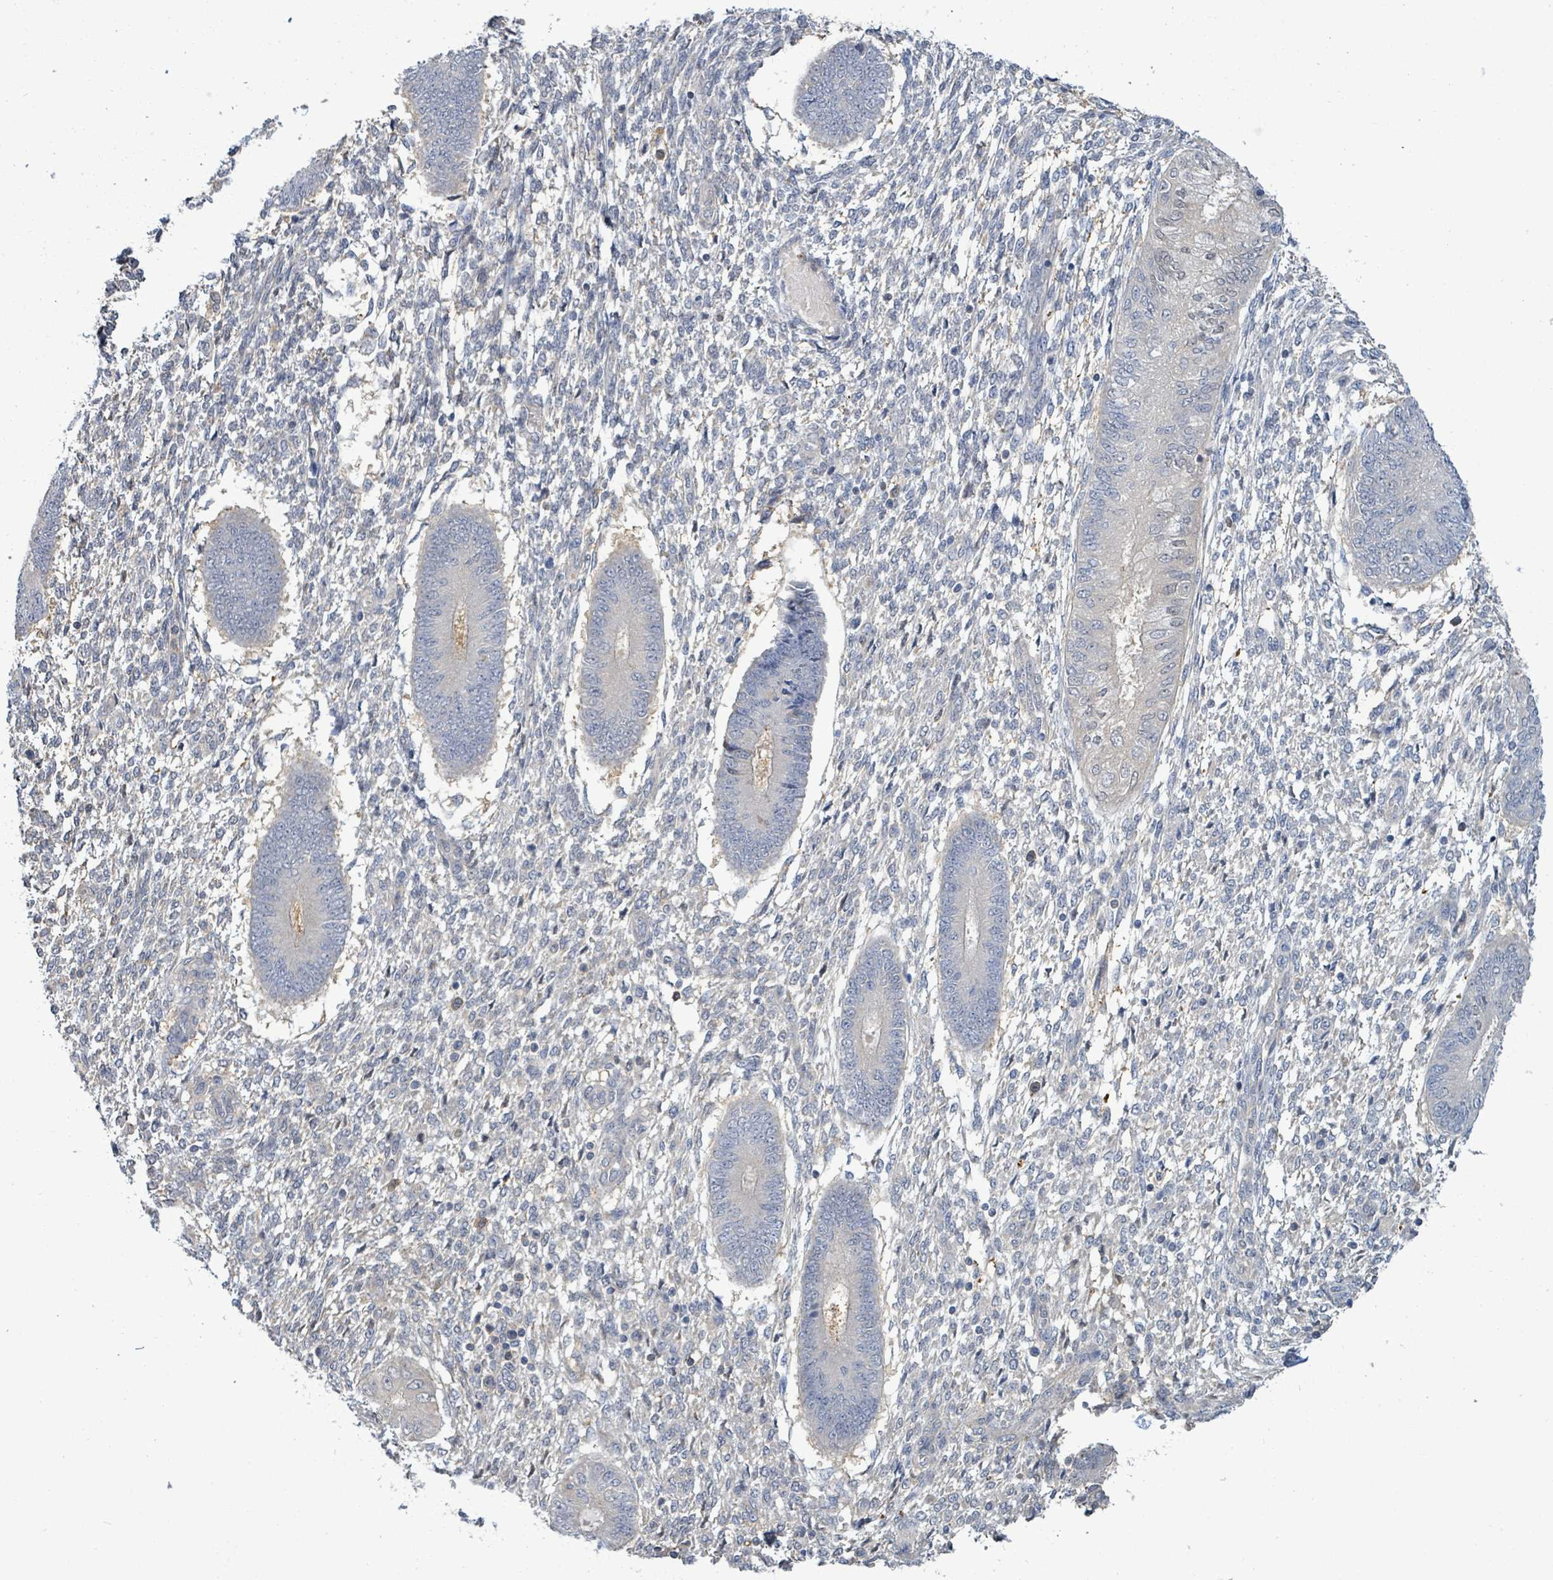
{"staining": {"intensity": "negative", "quantity": "none", "location": "none"}, "tissue": "endometrium", "cell_type": "Cells in endometrial stroma", "image_type": "normal", "snomed": [{"axis": "morphology", "description": "Normal tissue, NOS"}, {"axis": "topography", "description": "Endometrium"}], "caption": "Protein analysis of benign endometrium shows no significant expression in cells in endometrial stroma. (Brightfield microscopy of DAB (3,3'-diaminobenzidine) immunohistochemistry at high magnification).", "gene": "PGAM1", "patient": {"sex": "female", "age": 49}}